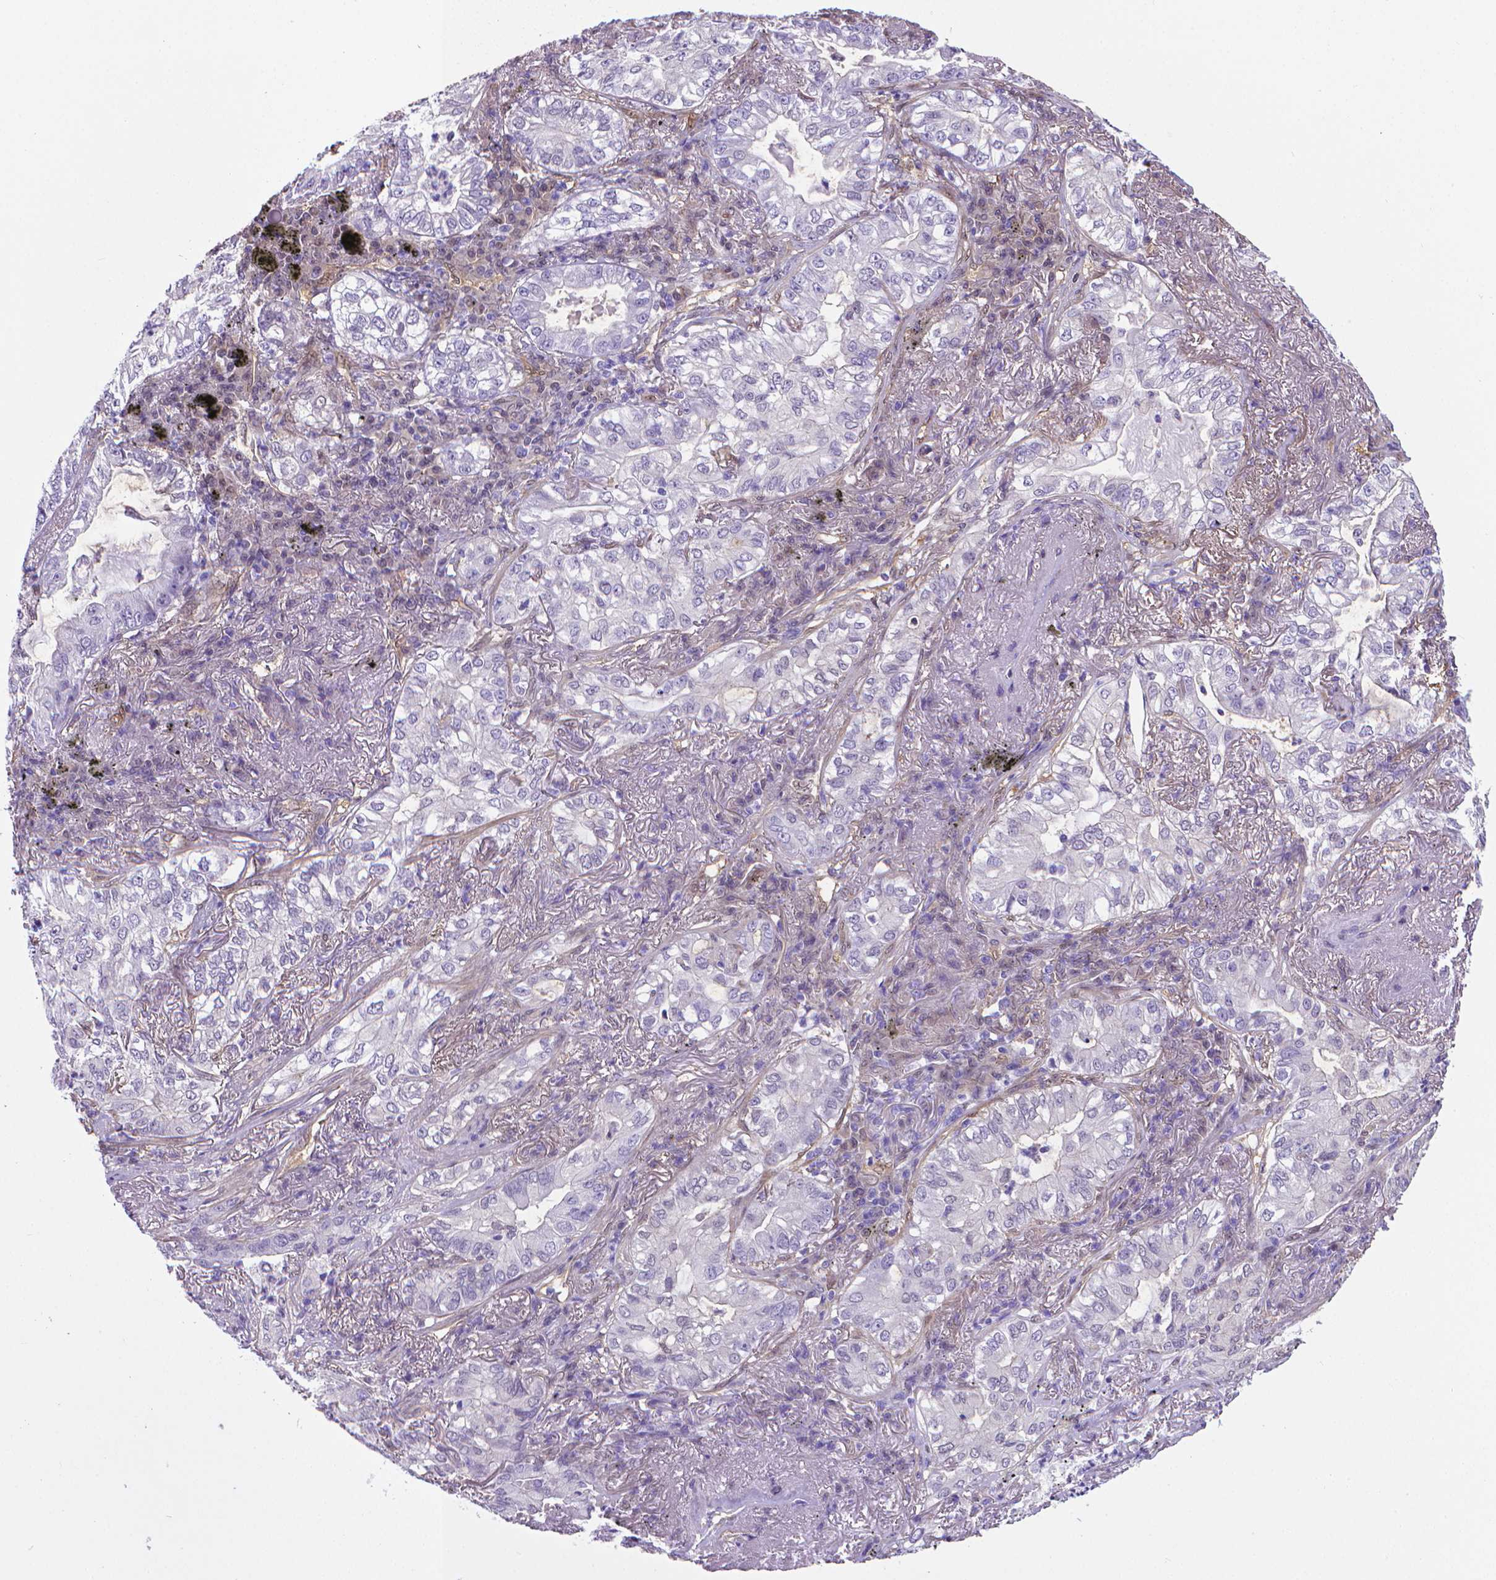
{"staining": {"intensity": "negative", "quantity": "none", "location": "none"}, "tissue": "lung cancer", "cell_type": "Tumor cells", "image_type": "cancer", "snomed": [{"axis": "morphology", "description": "Adenocarcinoma, NOS"}, {"axis": "topography", "description": "Lung"}], "caption": "Immunohistochemistry image of neoplastic tissue: human lung adenocarcinoma stained with DAB shows no significant protein staining in tumor cells. (DAB IHC, high magnification).", "gene": "CLIC4", "patient": {"sex": "female", "age": 73}}